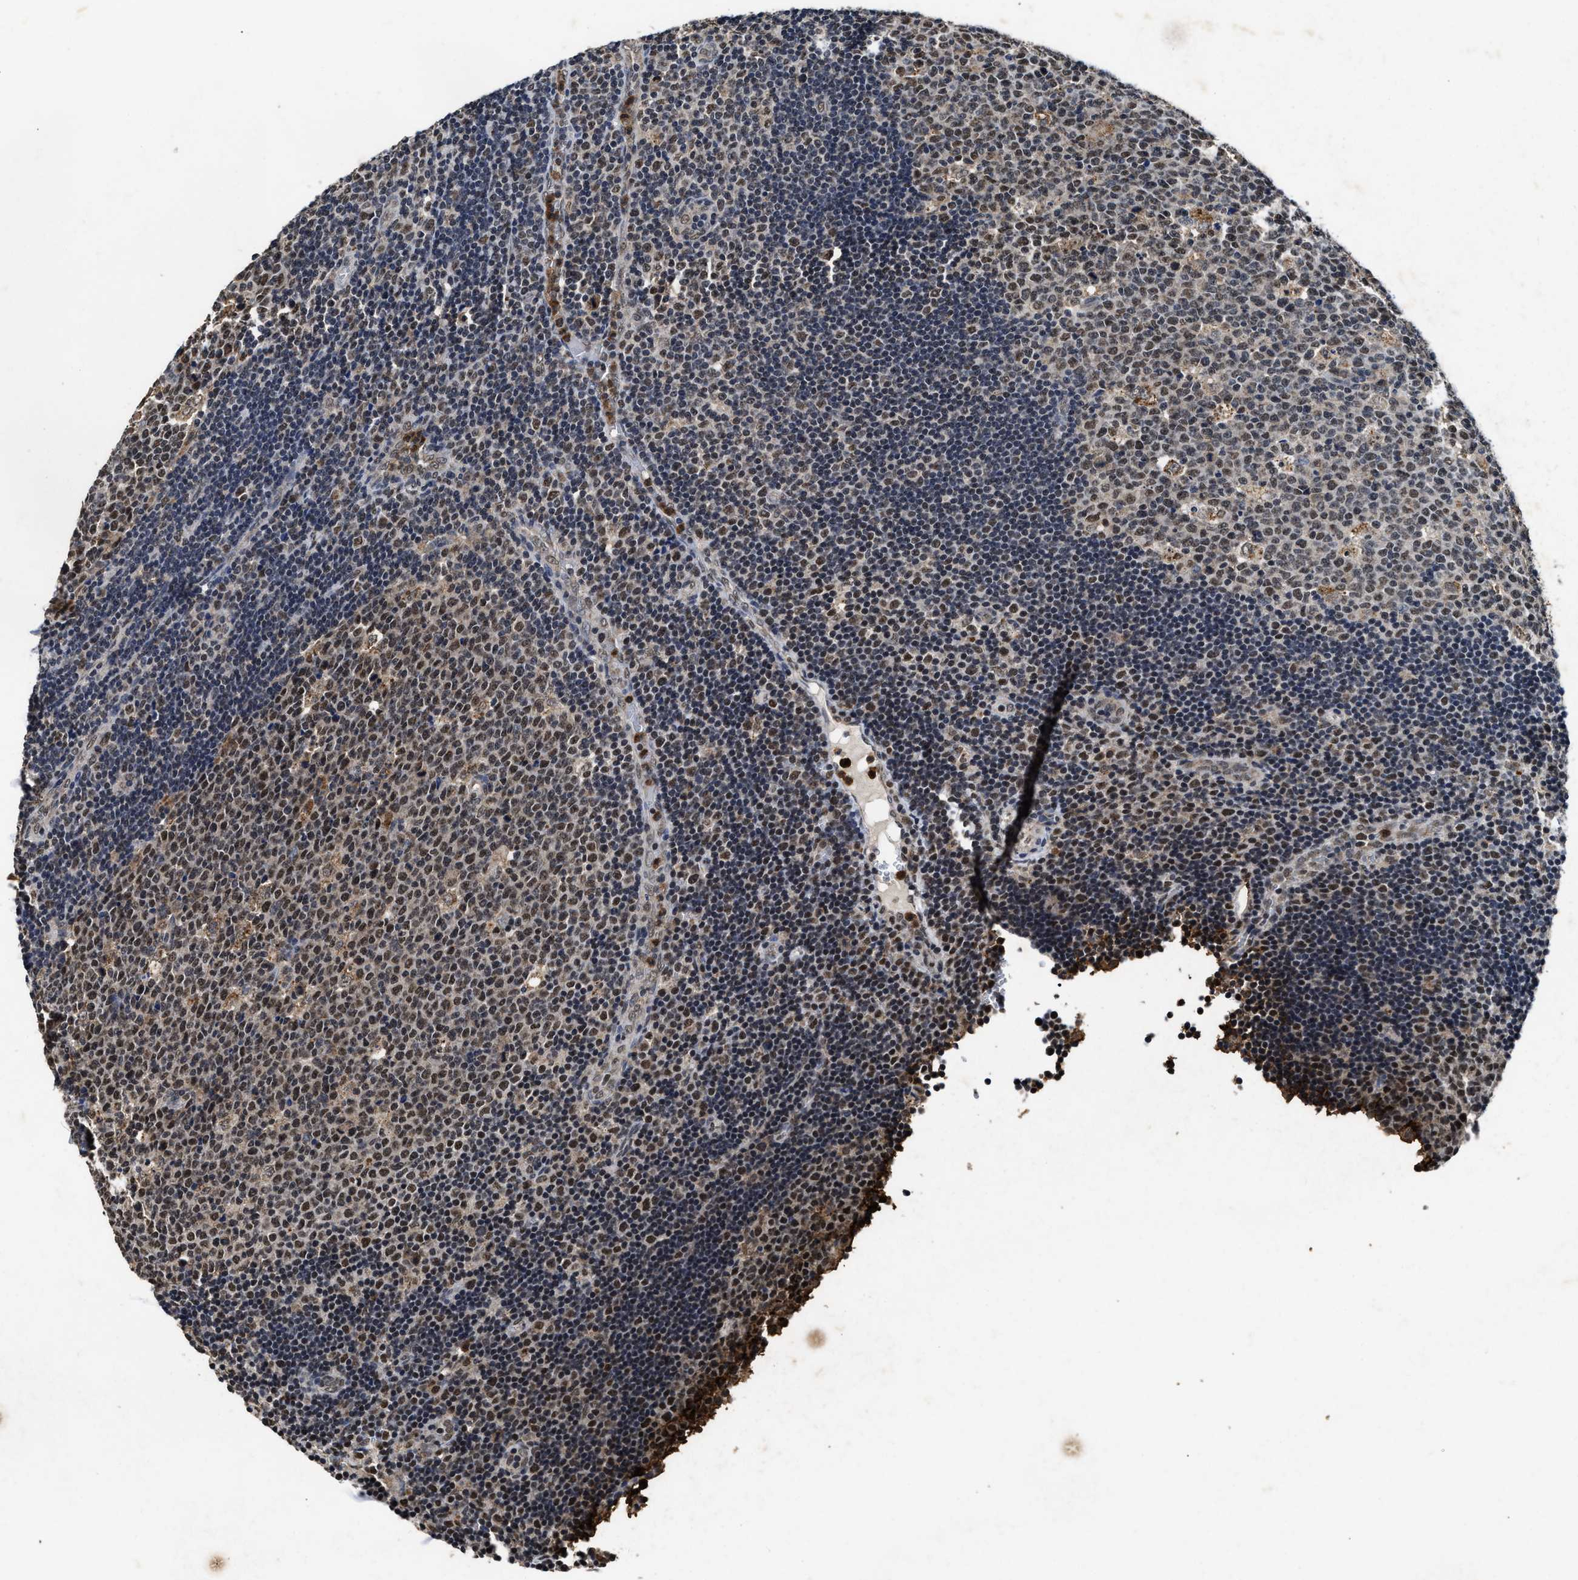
{"staining": {"intensity": "moderate", "quantity": "25%-75%", "location": "nuclear"}, "tissue": "lymph node", "cell_type": "Germinal center cells", "image_type": "normal", "snomed": [{"axis": "morphology", "description": "Normal tissue, NOS"}, {"axis": "topography", "description": "Lymph node"}, {"axis": "topography", "description": "Salivary gland"}], "caption": "Protein expression analysis of unremarkable lymph node demonstrates moderate nuclear staining in approximately 25%-75% of germinal center cells.", "gene": "ACOX1", "patient": {"sex": "male", "age": 8}}